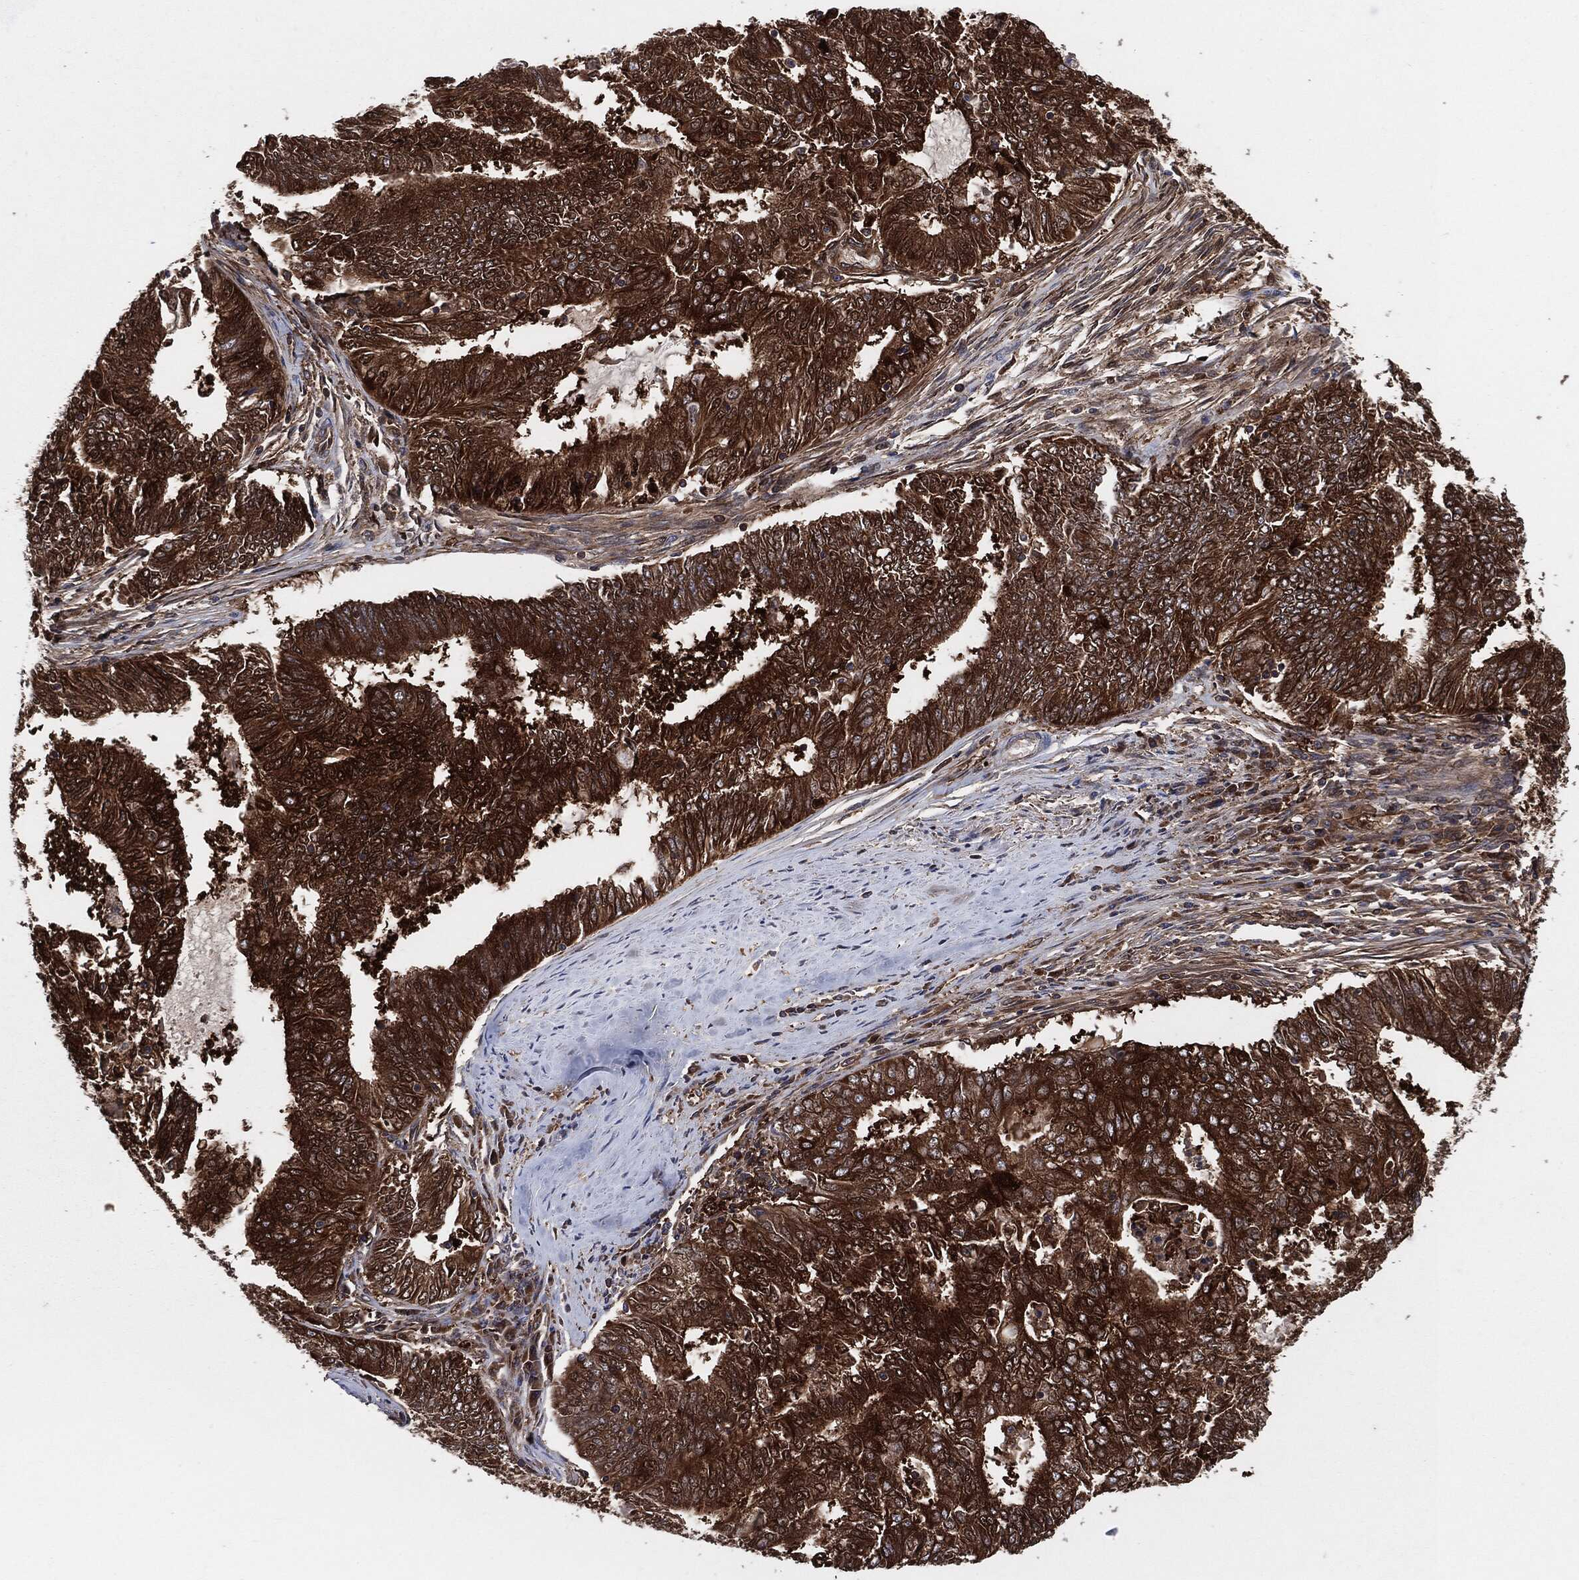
{"staining": {"intensity": "strong", "quantity": ">75%", "location": "cytoplasmic/membranous"}, "tissue": "endometrial cancer", "cell_type": "Tumor cells", "image_type": "cancer", "snomed": [{"axis": "morphology", "description": "Adenocarcinoma, NOS"}, {"axis": "topography", "description": "Endometrium"}], "caption": "About >75% of tumor cells in adenocarcinoma (endometrial) display strong cytoplasmic/membranous protein expression as visualized by brown immunohistochemical staining.", "gene": "XPNPEP1", "patient": {"sex": "female", "age": 62}}